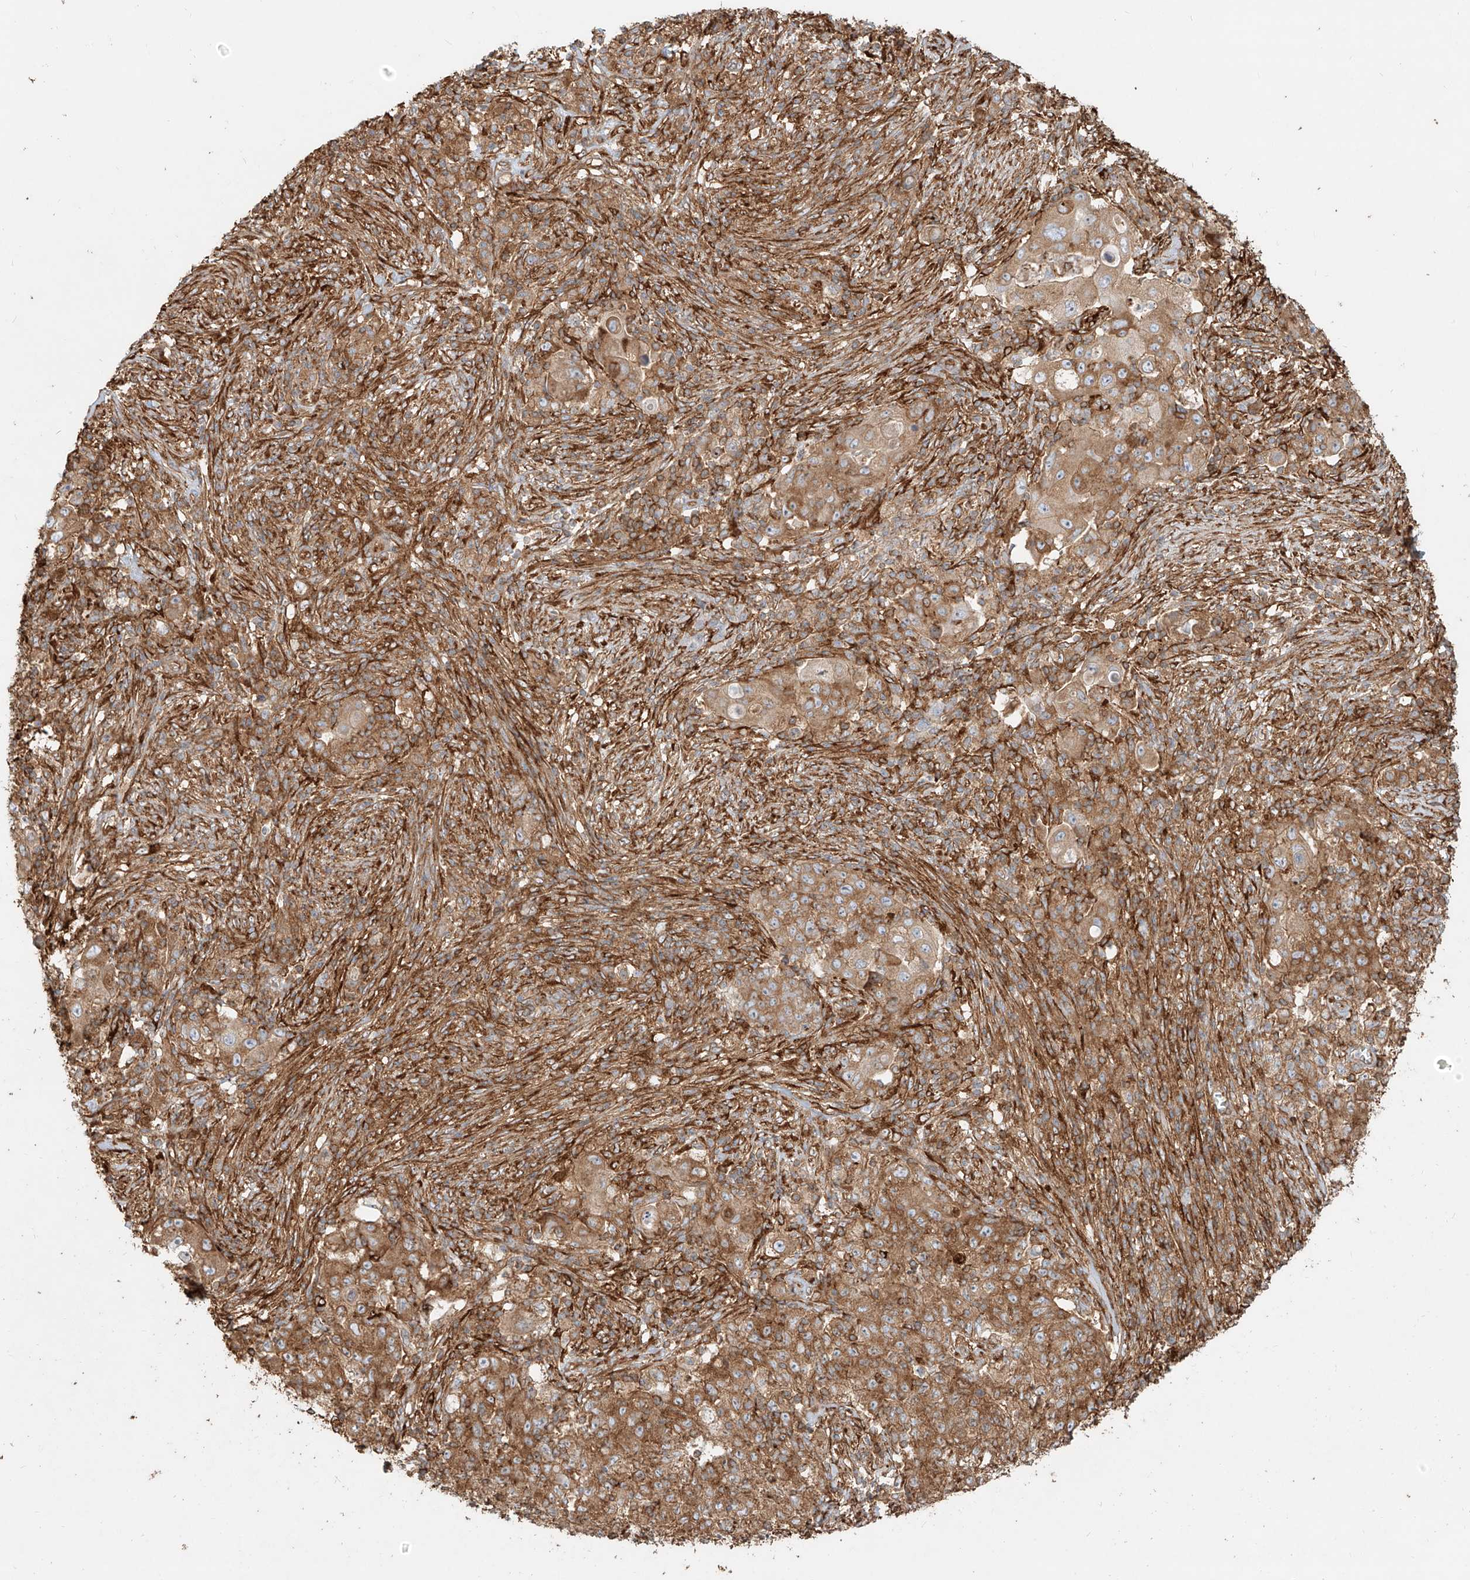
{"staining": {"intensity": "strong", "quantity": ">75%", "location": "cytoplasmic/membranous"}, "tissue": "ovarian cancer", "cell_type": "Tumor cells", "image_type": "cancer", "snomed": [{"axis": "morphology", "description": "Carcinoma, endometroid"}, {"axis": "topography", "description": "Ovary"}], "caption": "A high amount of strong cytoplasmic/membranous expression is identified in about >75% of tumor cells in endometroid carcinoma (ovarian) tissue. The protein of interest is shown in brown color, while the nuclei are stained blue.", "gene": "SNX9", "patient": {"sex": "female", "age": 42}}